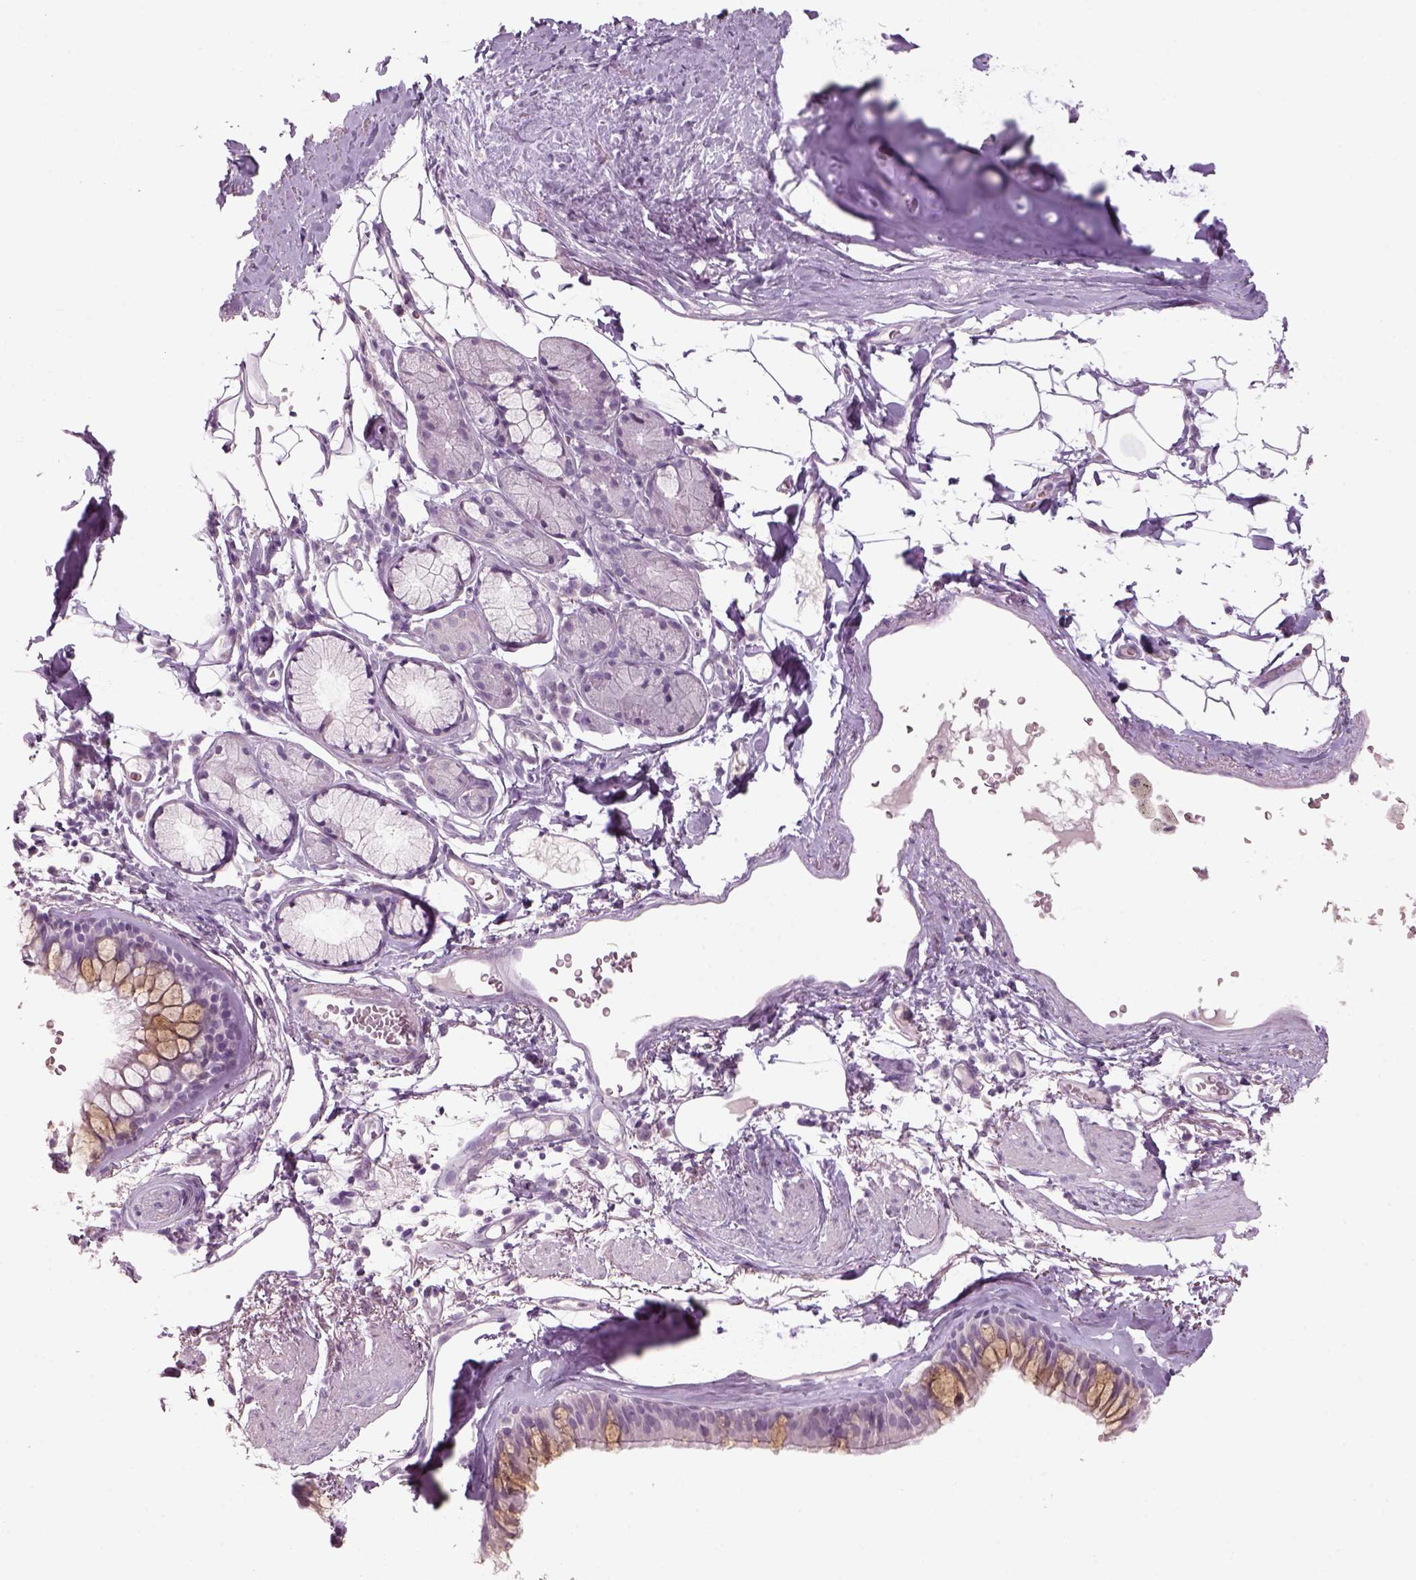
{"staining": {"intensity": "weak", "quantity": "<25%", "location": "cytoplasmic/membranous"}, "tissue": "bronchus", "cell_type": "Respiratory epithelial cells", "image_type": "normal", "snomed": [{"axis": "morphology", "description": "Normal tissue, NOS"}, {"axis": "morphology", "description": "Squamous cell carcinoma, NOS"}, {"axis": "topography", "description": "Cartilage tissue"}, {"axis": "topography", "description": "Bronchus"}], "caption": "The immunohistochemistry micrograph has no significant positivity in respiratory epithelial cells of bronchus. (Stains: DAB immunohistochemistry with hematoxylin counter stain, Microscopy: brightfield microscopy at high magnification).", "gene": "SLC6A2", "patient": {"sex": "male", "age": 72}}